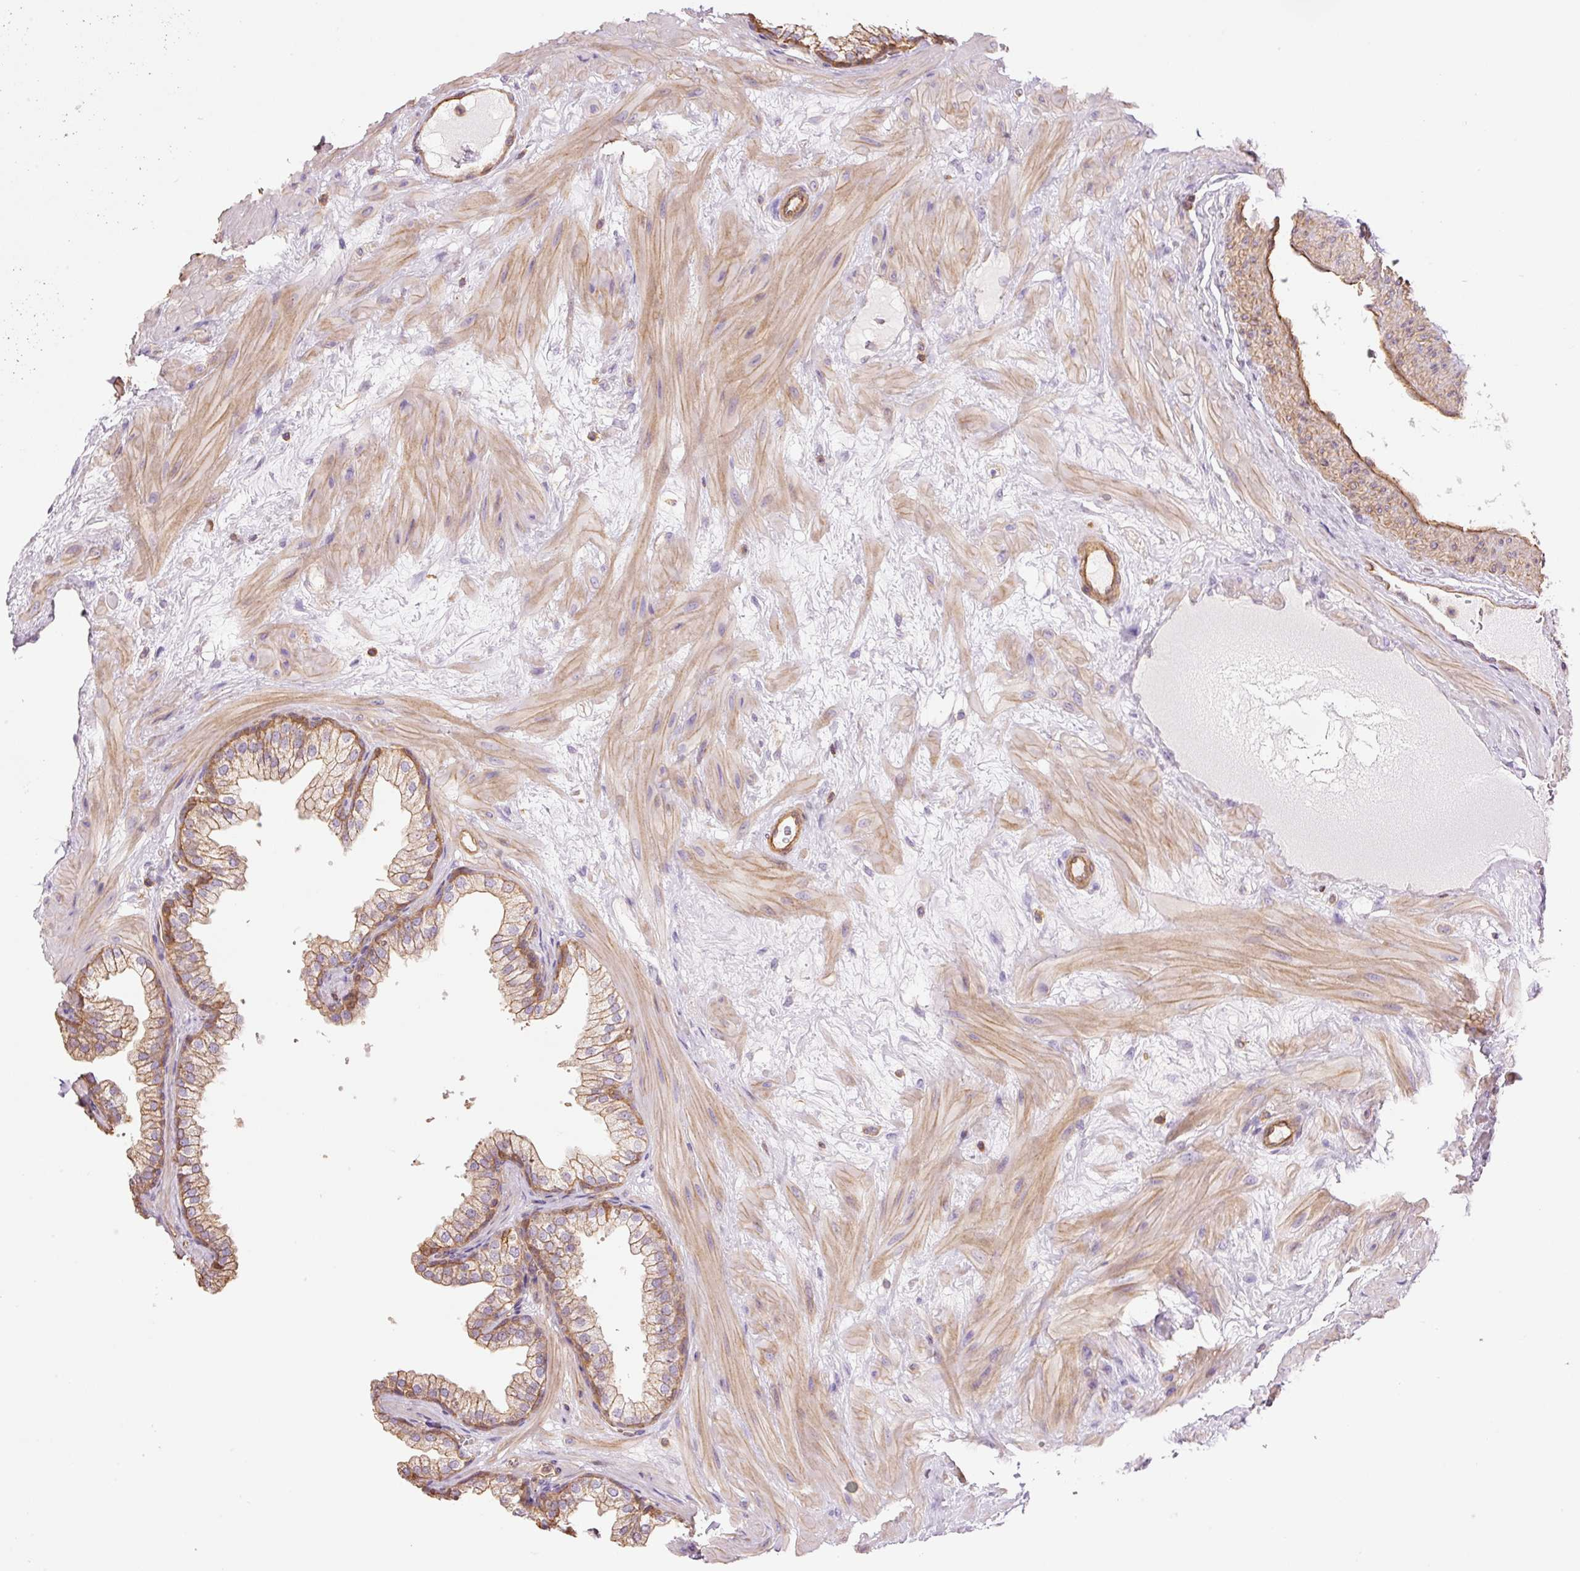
{"staining": {"intensity": "moderate", "quantity": ">75%", "location": "cytoplasmic/membranous"}, "tissue": "prostate", "cell_type": "Glandular cells", "image_type": "normal", "snomed": [{"axis": "morphology", "description": "Normal tissue, NOS"}, {"axis": "topography", "description": "Prostate"}], "caption": "Protein expression by immunohistochemistry (IHC) shows moderate cytoplasmic/membranous positivity in approximately >75% of glandular cells in unremarkable prostate. (Stains: DAB (3,3'-diaminobenzidine) in brown, nuclei in blue, Microscopy: brightfield microscopy at high magnification).", "gene": "PPP1R1B", "patient": {"sex": "male", "age": 37}}